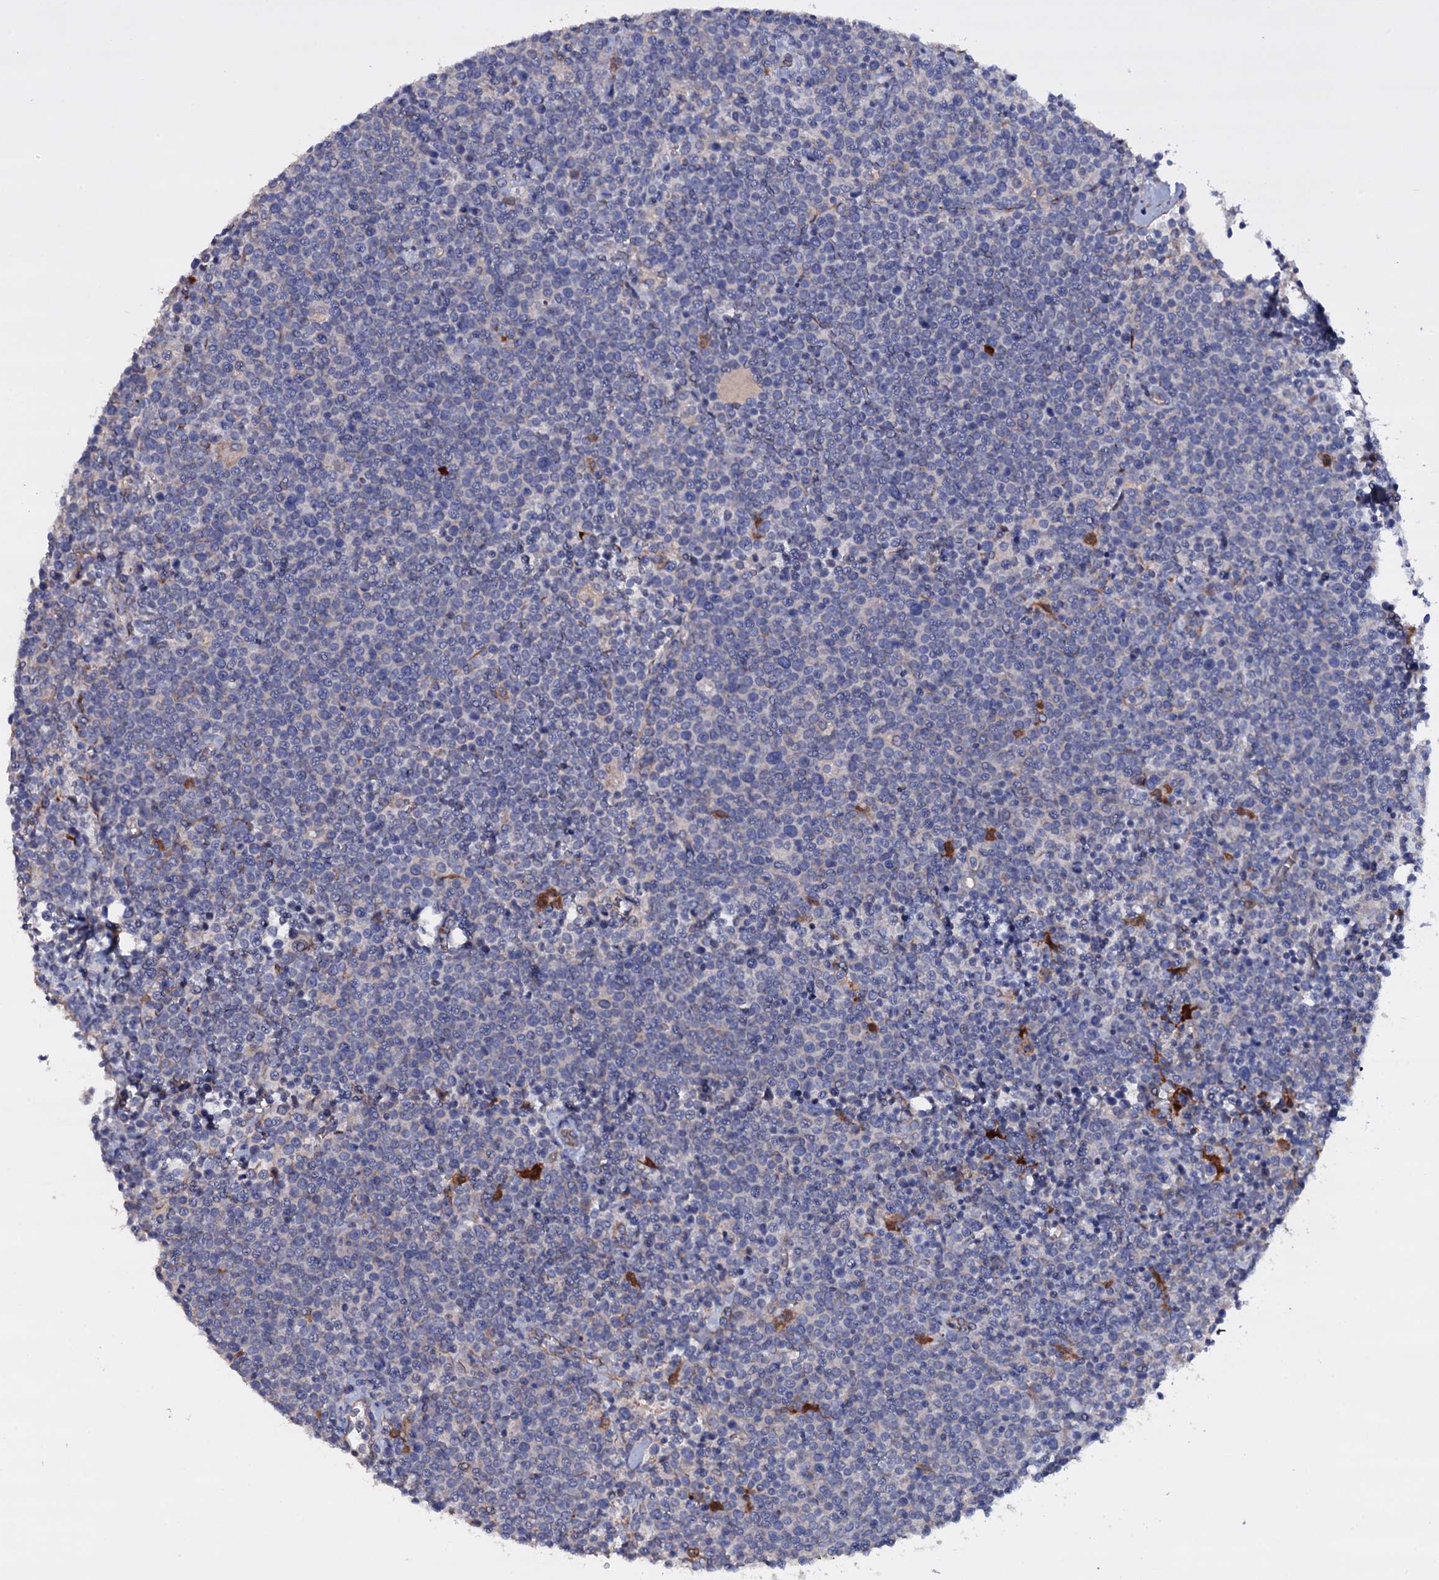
{"staining": {"intensity": "negative", "quantity": "none", "location": "none"}, "tissue": "lymphoma", "cell_type": "Tumor cells", "image_type": "cancer", "snomed": [{"axis": "morphology", "description": "Malignant lymphoma, non-Hodgkin's type, High grade"}, {"axis": "topography", "description": "Lymph node"}], "caption": "DAB immunohistochemical staining of high-grade malignant lymphoma, non-Hodgkin's type displays no significant staining in tumor cells.", "gene": "BCL2L14", "patient": {"sex": "male", "age": 61}}